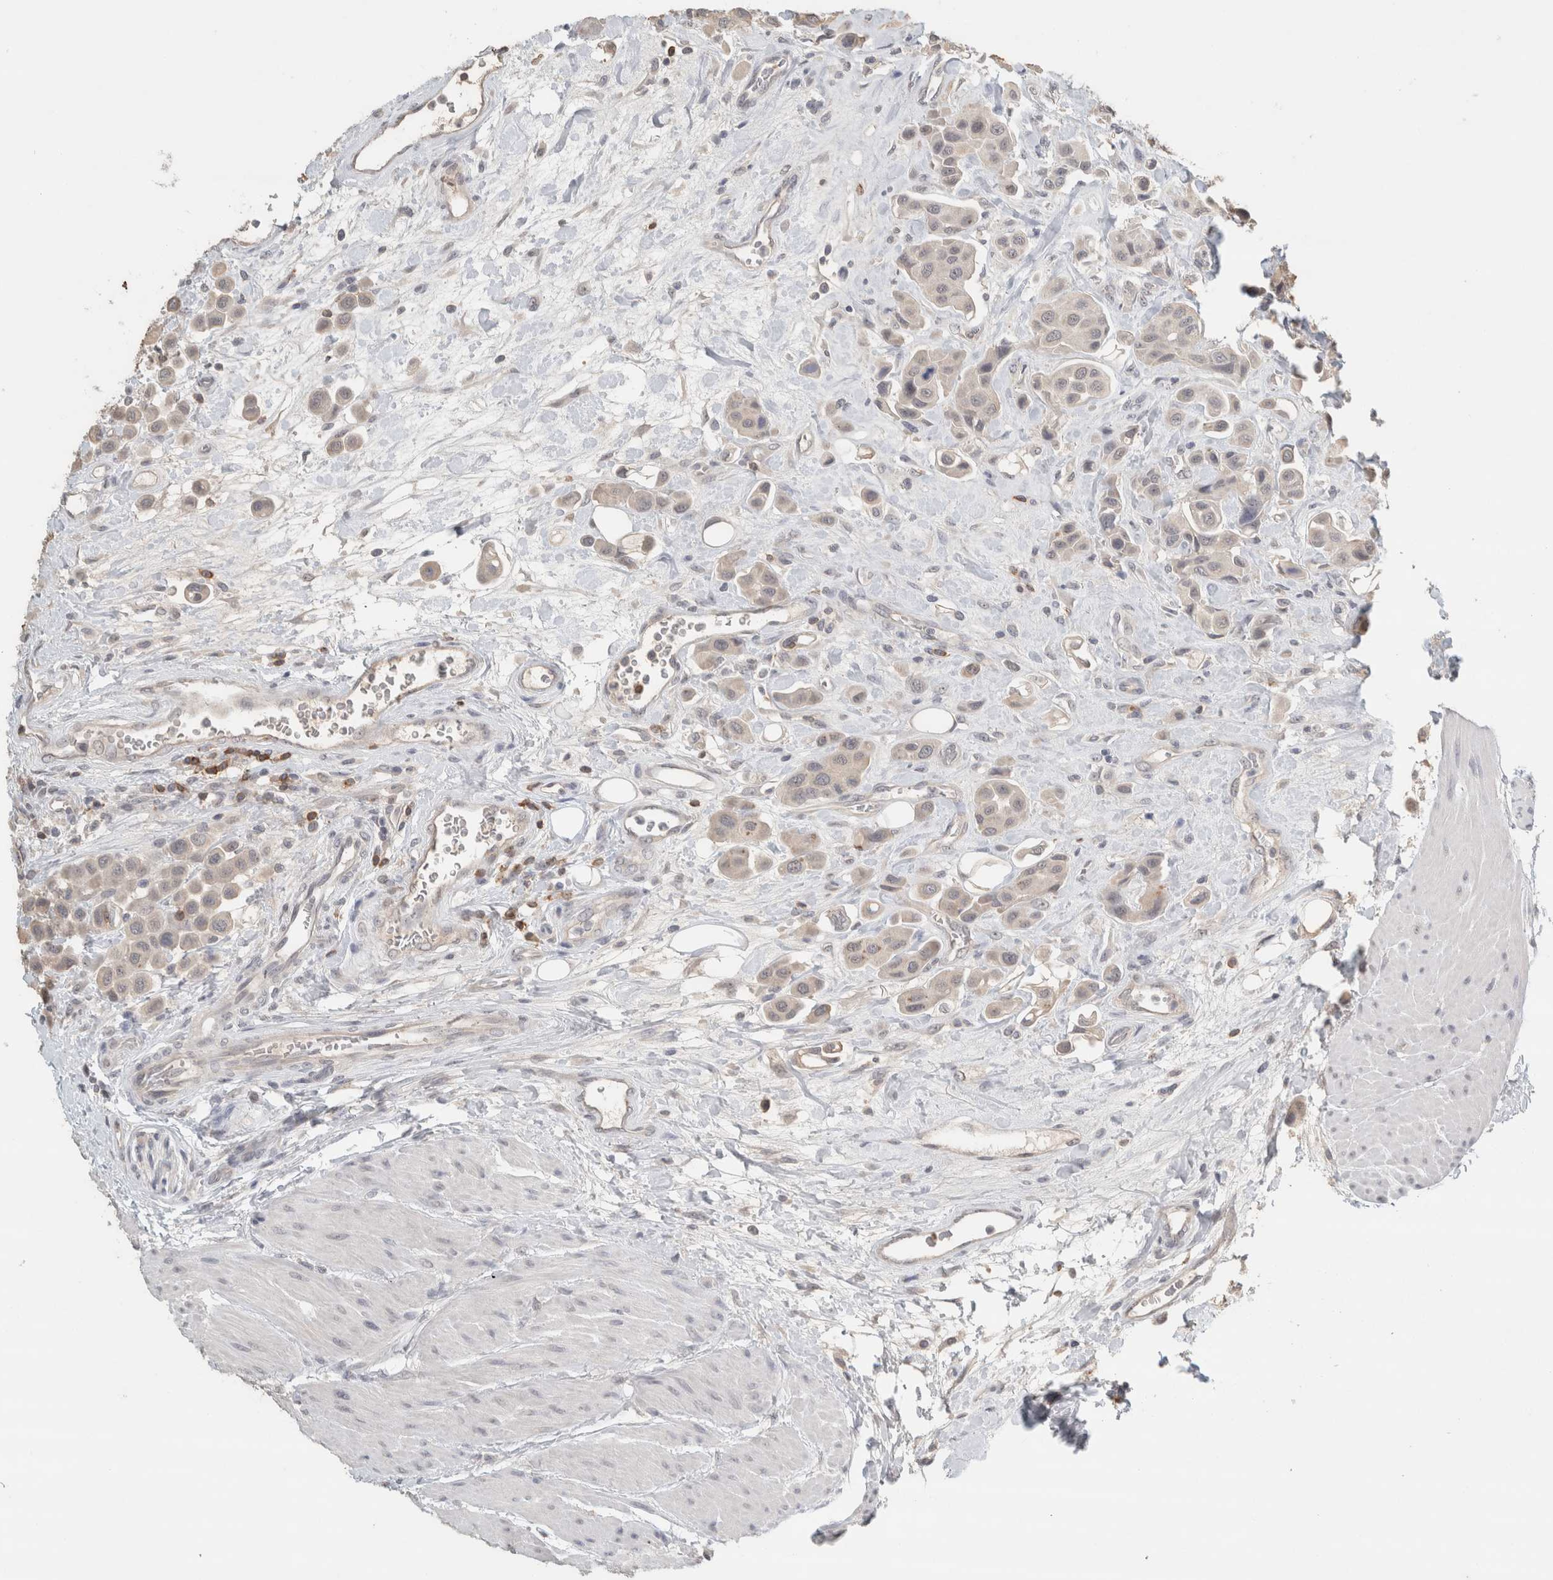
{"staining": {"intensity": "negative", "quantity": "none", "location": "none"}, "tissue": "urothelial cancer", "cell_type": "Tumor cells", "image_type": "cancer", "snomed": [{"axis": "morphology", "description": "Urothelial carcinoma, High grade"}, {"axis": "topography", "description": "Urinary bladder"}], "caption": "Immunohistochemistry histopathology image of urothelial cancer stained for a protein (brown), which demonstrates no staining in tumor cells.", "gene": "TRAT1", "patient": {"sex": "male", "age": 50}}